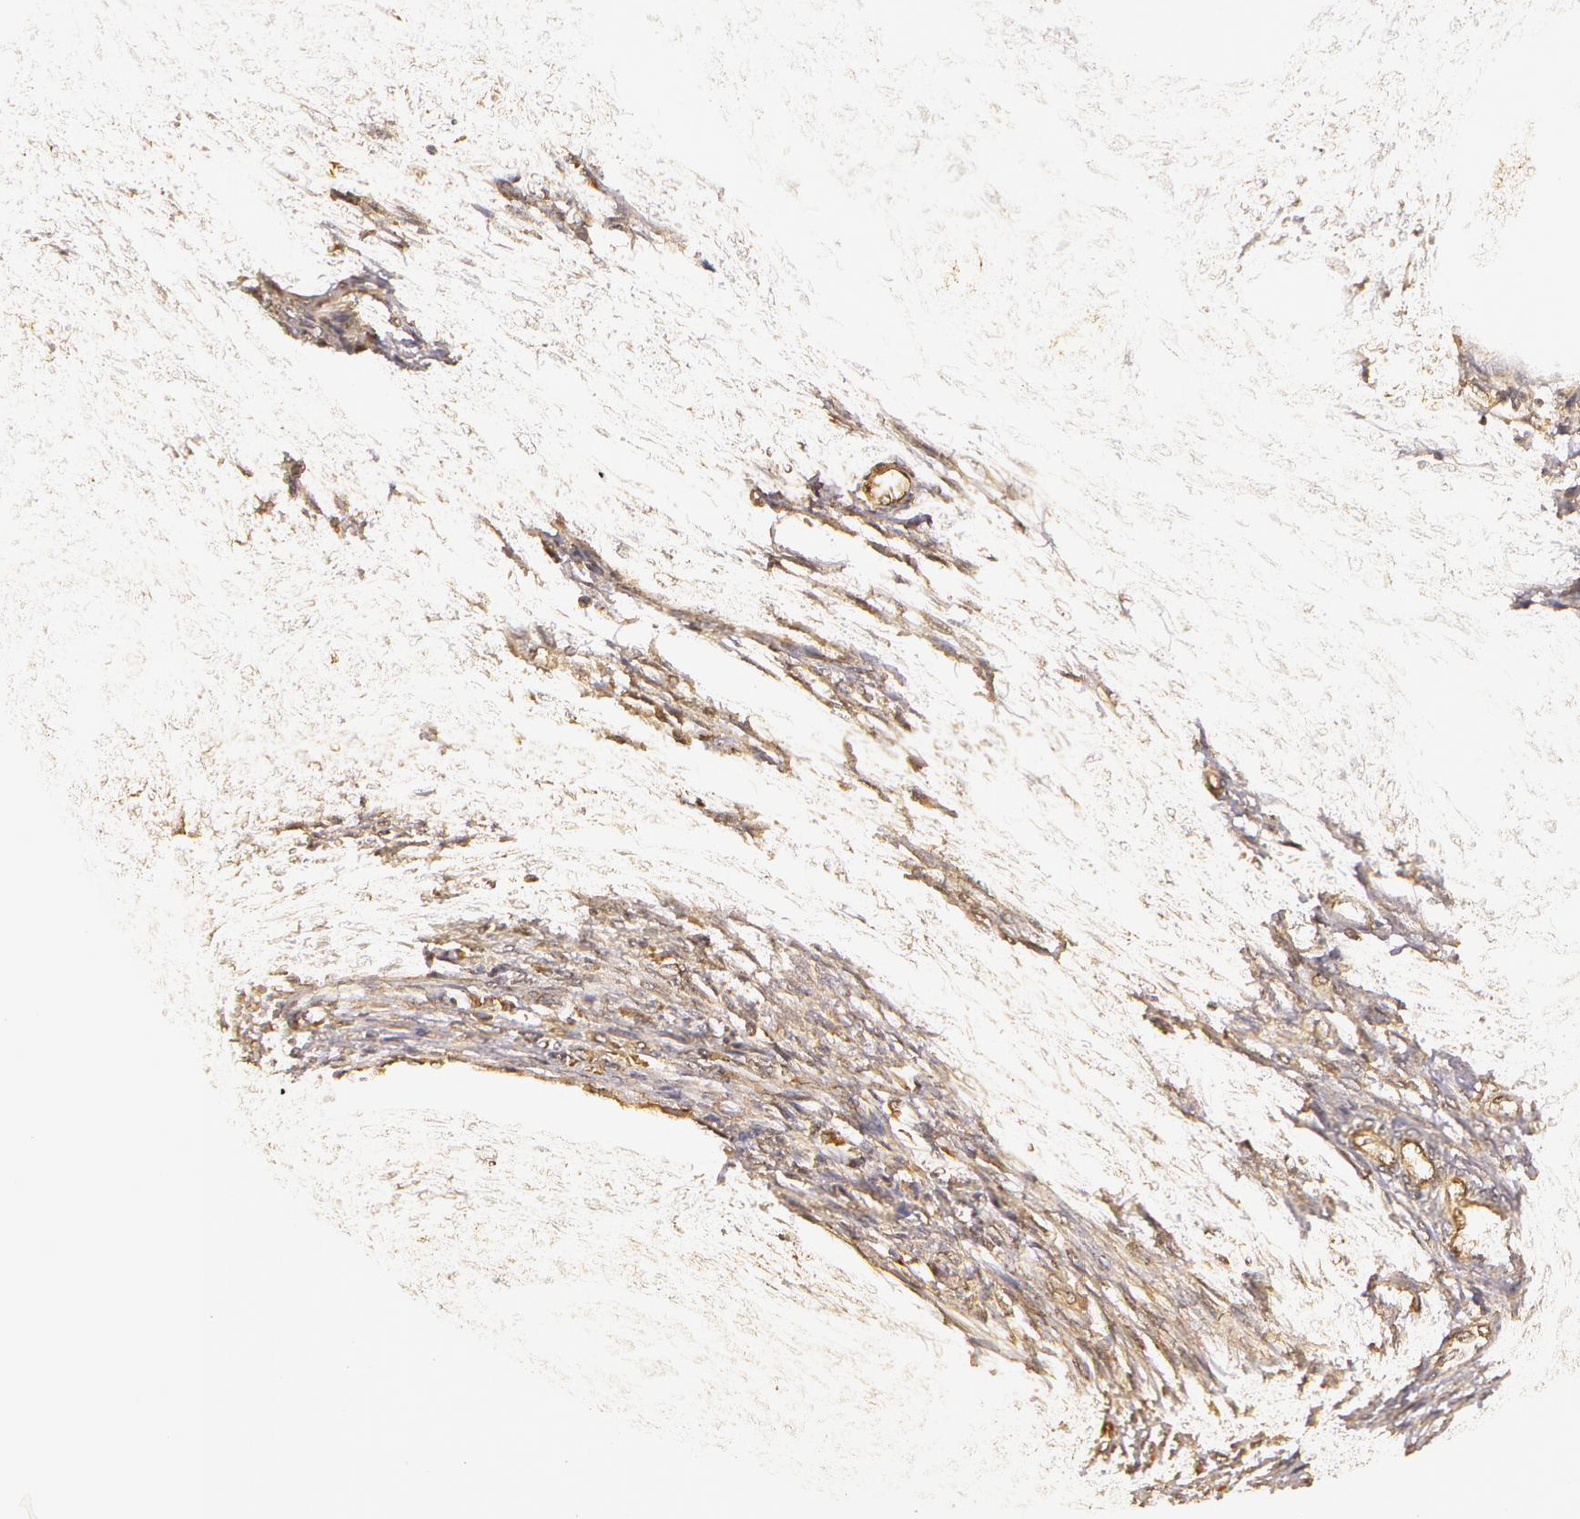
{"staining": {"intensity": "moderate", "quantity": ">75%", "location": "cytoplasmic/membranous"}, "tissue": "endometrial cancer", "cell_type": "Tumor cells", "image_type": "cancer", "snomed": [{"axis": "morphology", "description": "Adenocarcinoma, NOS"}, {"axis": "topography", "description": "Endometrium"}], "caption": "Tumor cells reveal medium levels of moderate cytoplasmic/membranous staining in approximately >75% of cells in human endometrial adenocarcinoma.", "gene": "ASCC2", "patient": {"sex": "female", "age": 51}}